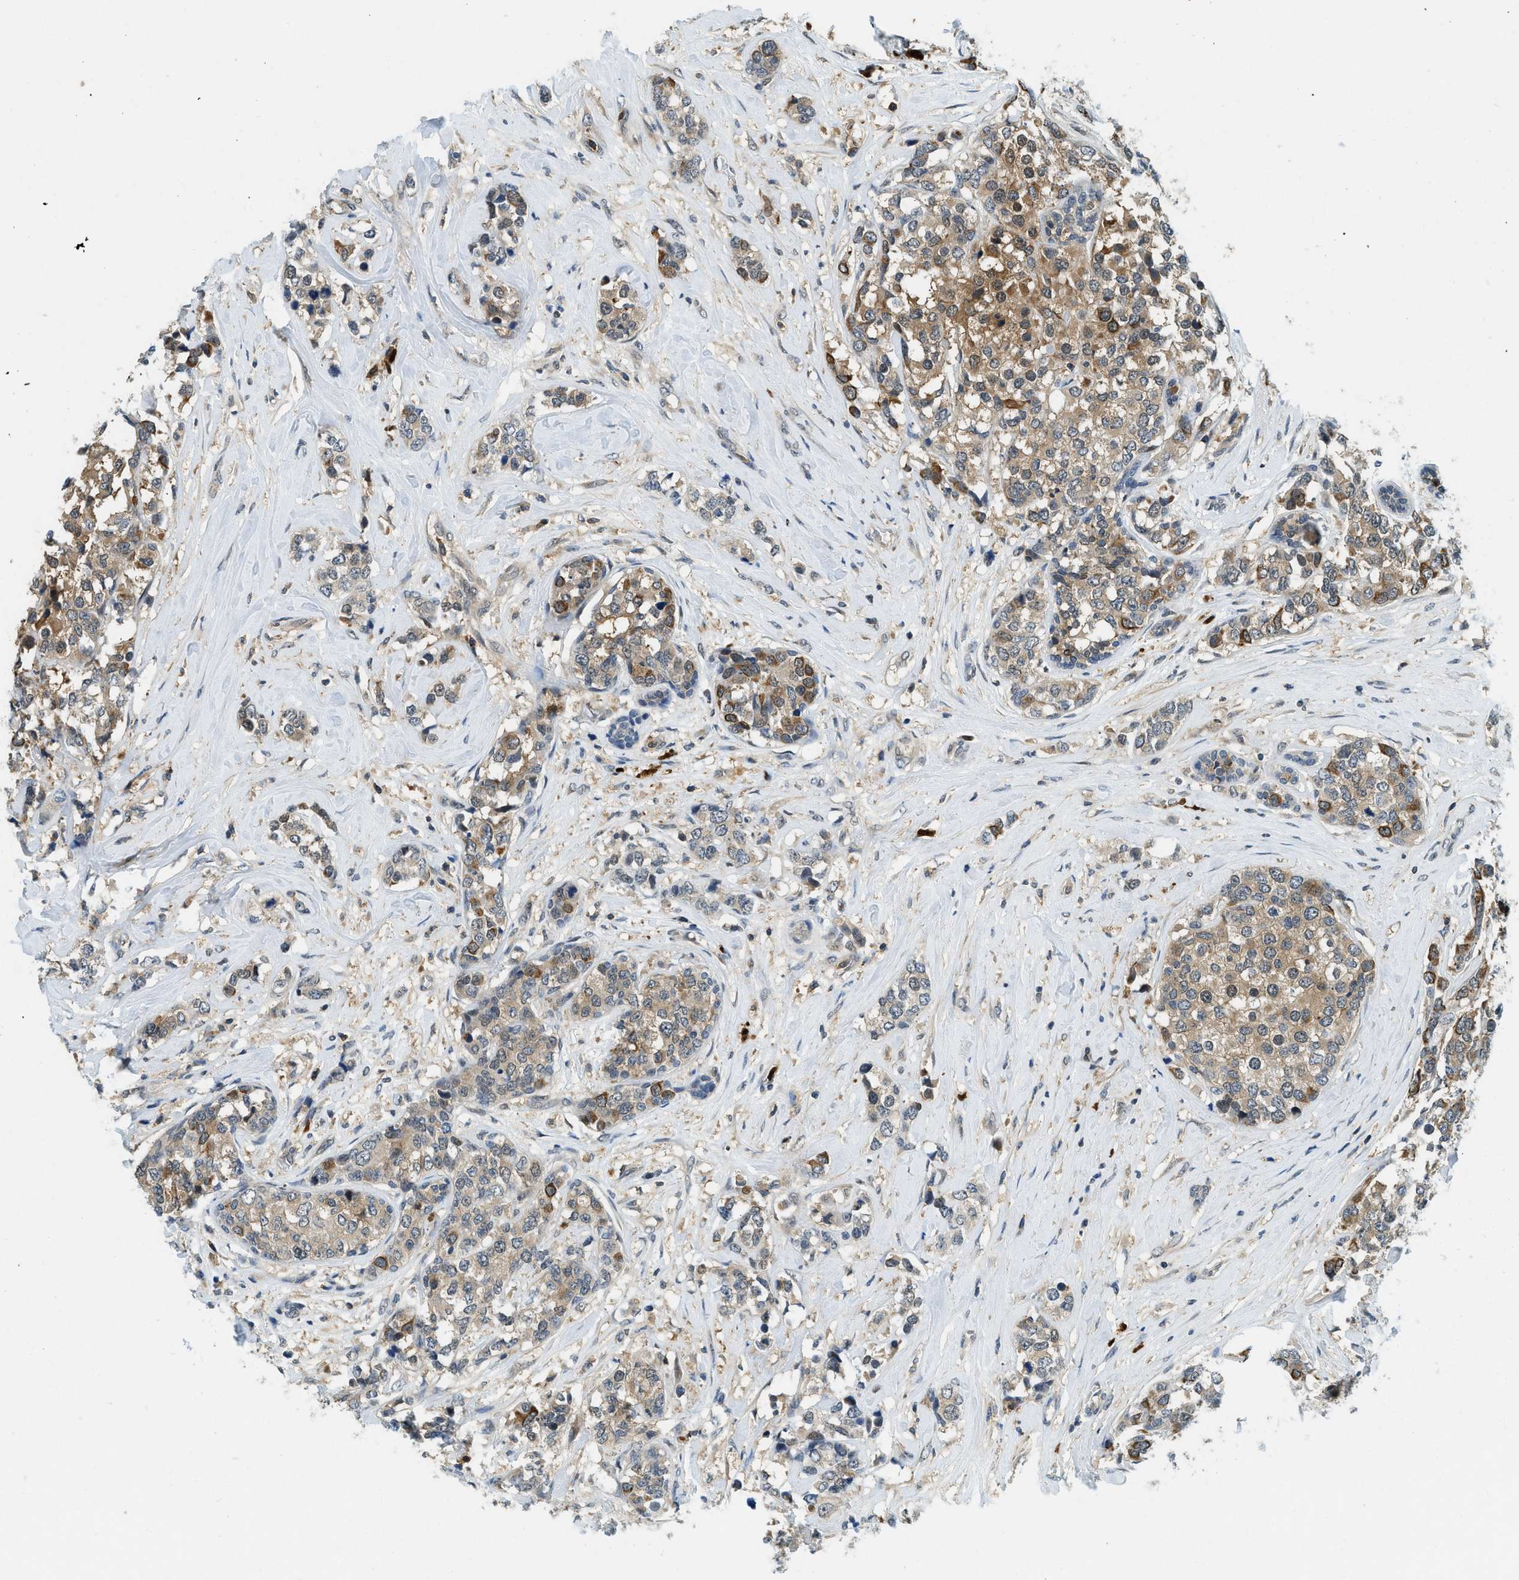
{"staining": {"intensity": "moderate", "quantity": ">75%", "location": "cytoplasmic/membranous,nuclear"}, "tissue": "breast cancer", "cell_type": "Tumor cells", "image_type": "cancer", "snomed": [{"axis": "morphology", "description": "Lobular carcinoma"}, {"axis": "topography", "description": "Breast"}], "caption": "A brown stain shows moderate cytoplasmic/membranous and nuclear expression of a protein in human breast cancer (lobular carcinoma) tumor cells.", "gene": "GMPPB", "patient": {"sex": "female", "age": 59}}